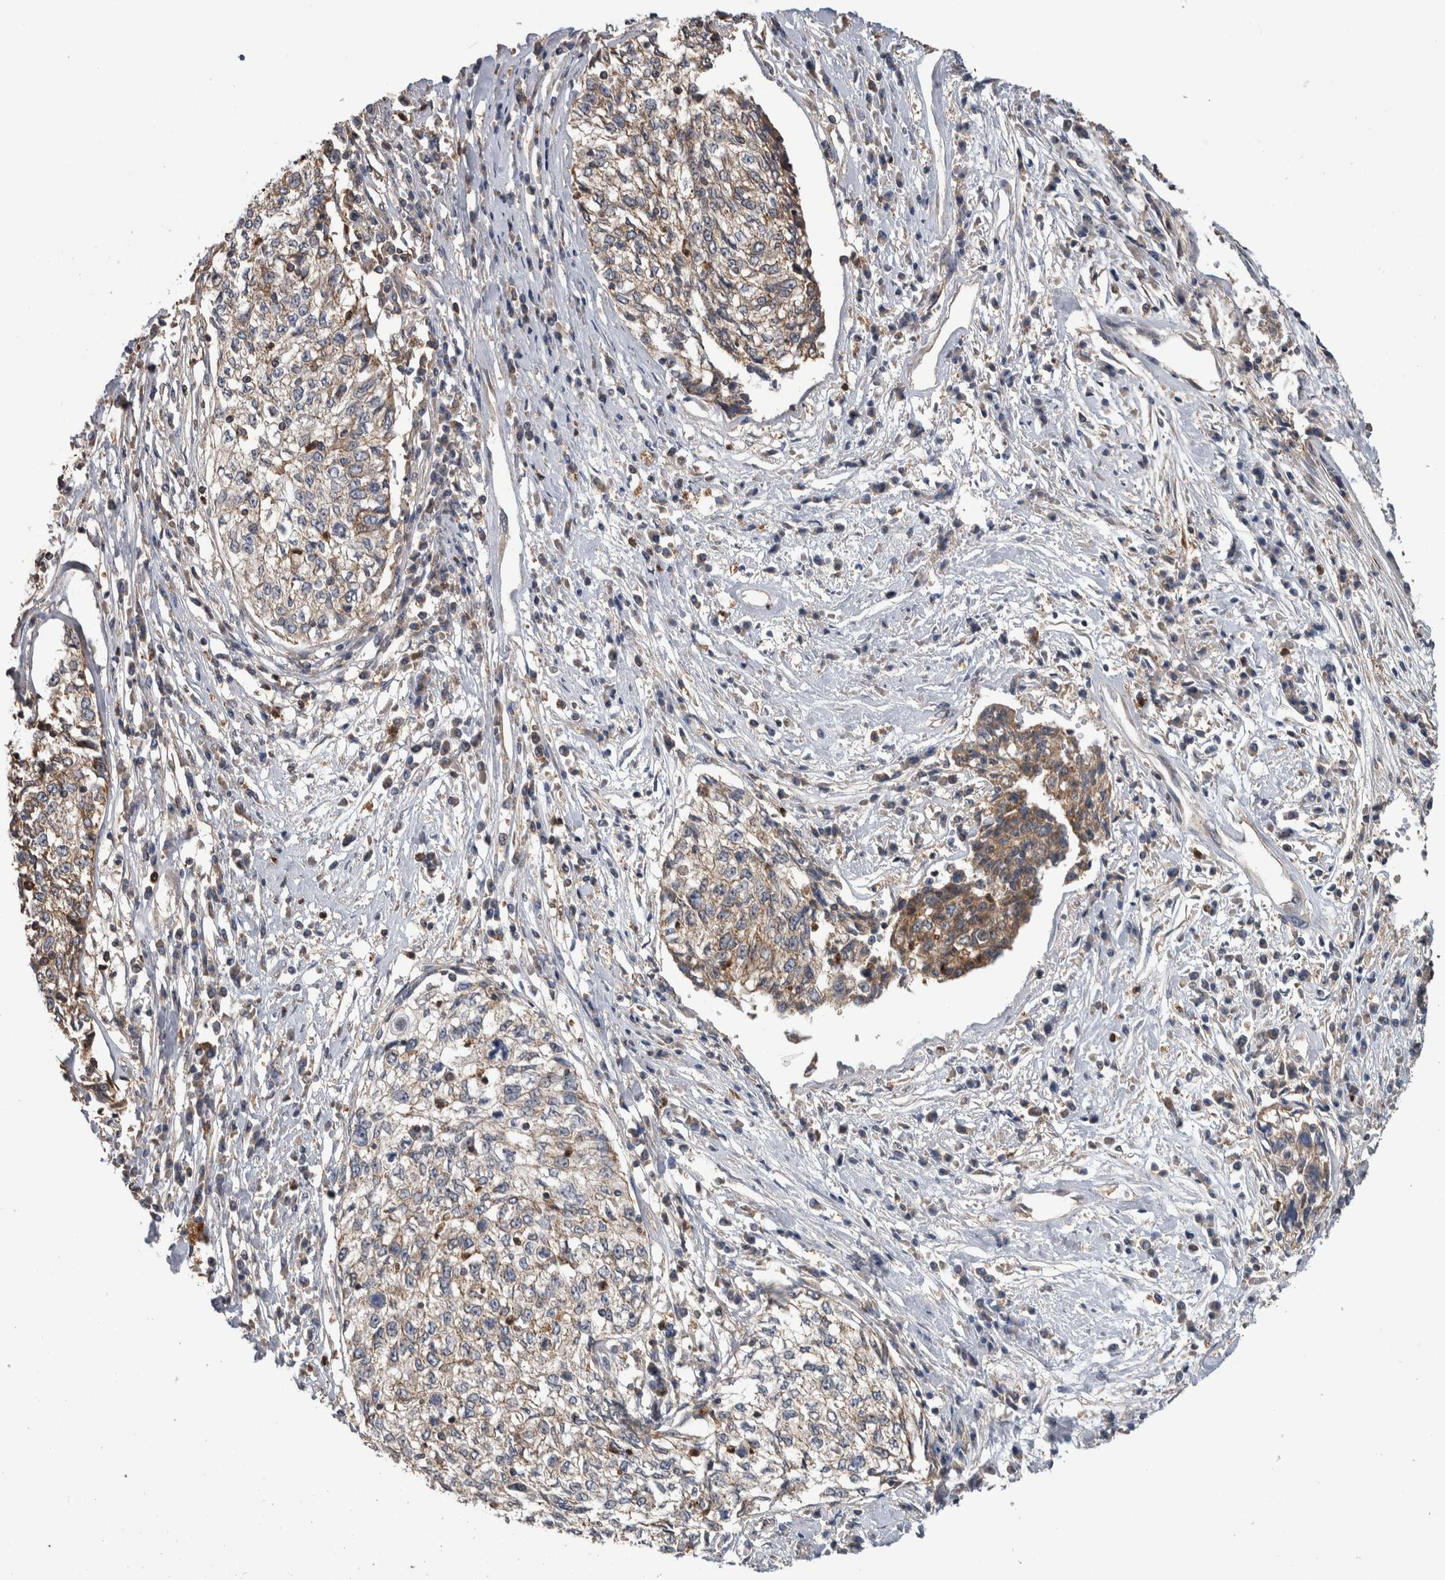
{"staining": {"intensity": "weak", "quantity": ">75%", "location": "cytoplasmic/membranous"}, "tissue": "cervical cancer", "cell_type": "Tumor cells", "image_type": "cancer", "snomed": [{"axis": "morphology", "description": "Squamous cell carcinoma, NOS"}, {"axis": "topography", "description": "Cervix"}], "caption": "Weak cytoplasmic/membranous expression is seen in approximately >75% of tumor cells in squamous cell carcinoma (cervical).", "gene": "SDCBP", "patient": {"sex": "female", "age": 57}}